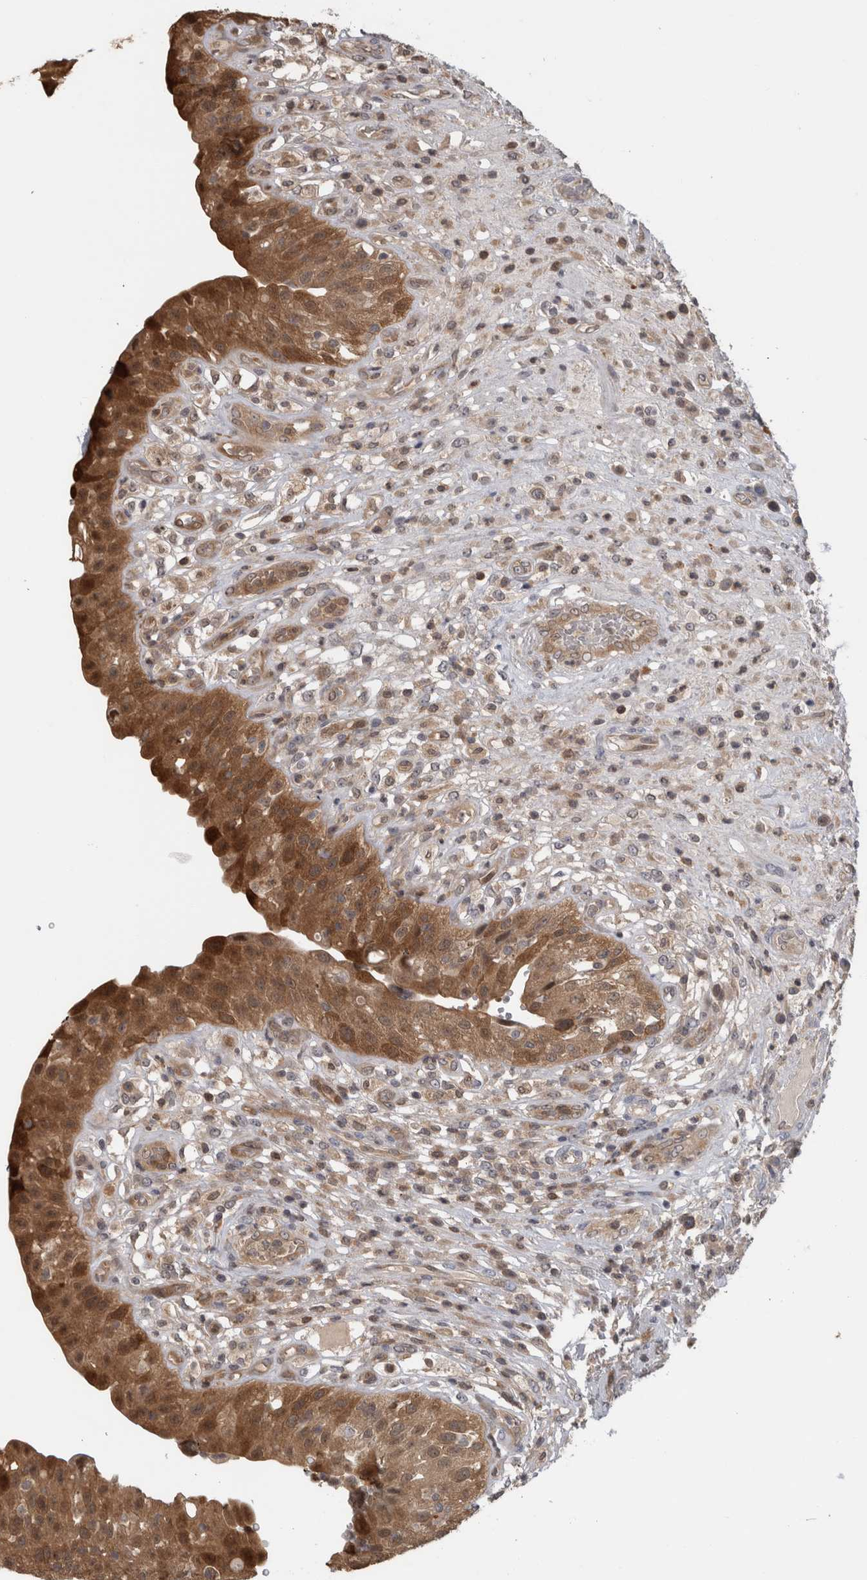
{"staining": {"intensity": "strong", "quantity": ">75%", "location": "cytoplasmic/membranous"}, "tissue": "urinary bladder", "cell_type": "Urothelial cells", "image_type": "normal", "snomed": [{"axis": "morphology", "description": "Normal tissue, NOS"}, {"axis": "topography", "description": "Urinary bladder"}], "caption": "This photomicrograph reveals unremarkable urinary bladder stained with IHC to label a protein in brown. The cytoplasmic/membranous of urothelial cells show strong positivity for the protein. Nuclei are counter-stained blue.", "gene": "USH1G", "patient": {"sex": "female", "age": 62}}